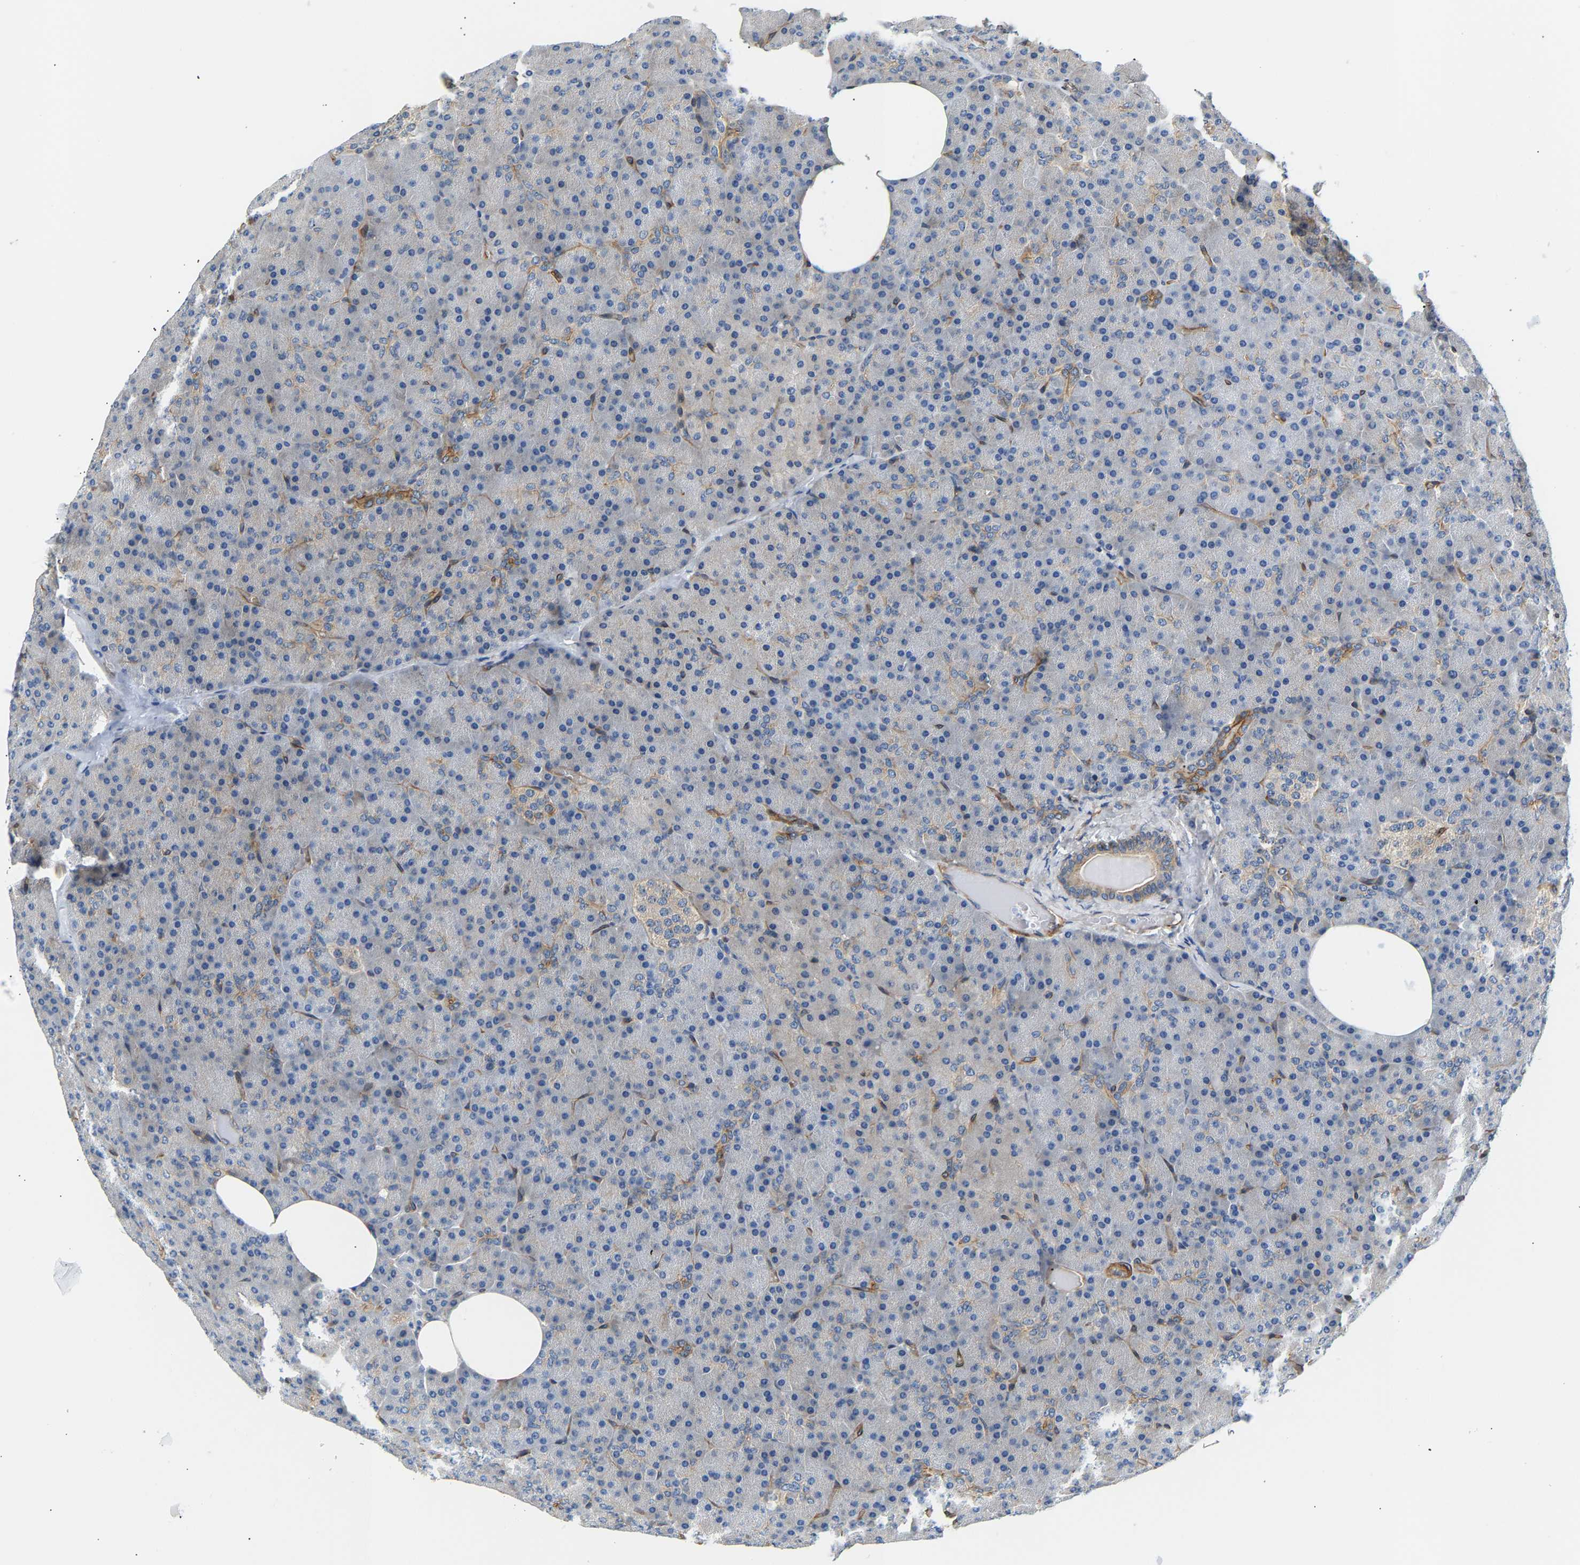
{"staining": {"intensity": "moderate", "quantity": "<25%", "location": "cytoplasmic/membranous"}, "tissue": "pancreas", "cell_type": "Exocrine glandular cells", "image_type": "normal", "snomed": [{"axis": "morphology", "description": "Normal tissue, NOS"}, {"axis": "topography", "description": "Pancreas"}], "caption": "This histopathology image reveals immunohistochemistry staining of benign pancreas, with low moderate cytoplasmic/membranous expression in approximately <25% of exocrine glandular cells.", "gene": "PAWR", "patient": {"sex": "female", "age": 35}}